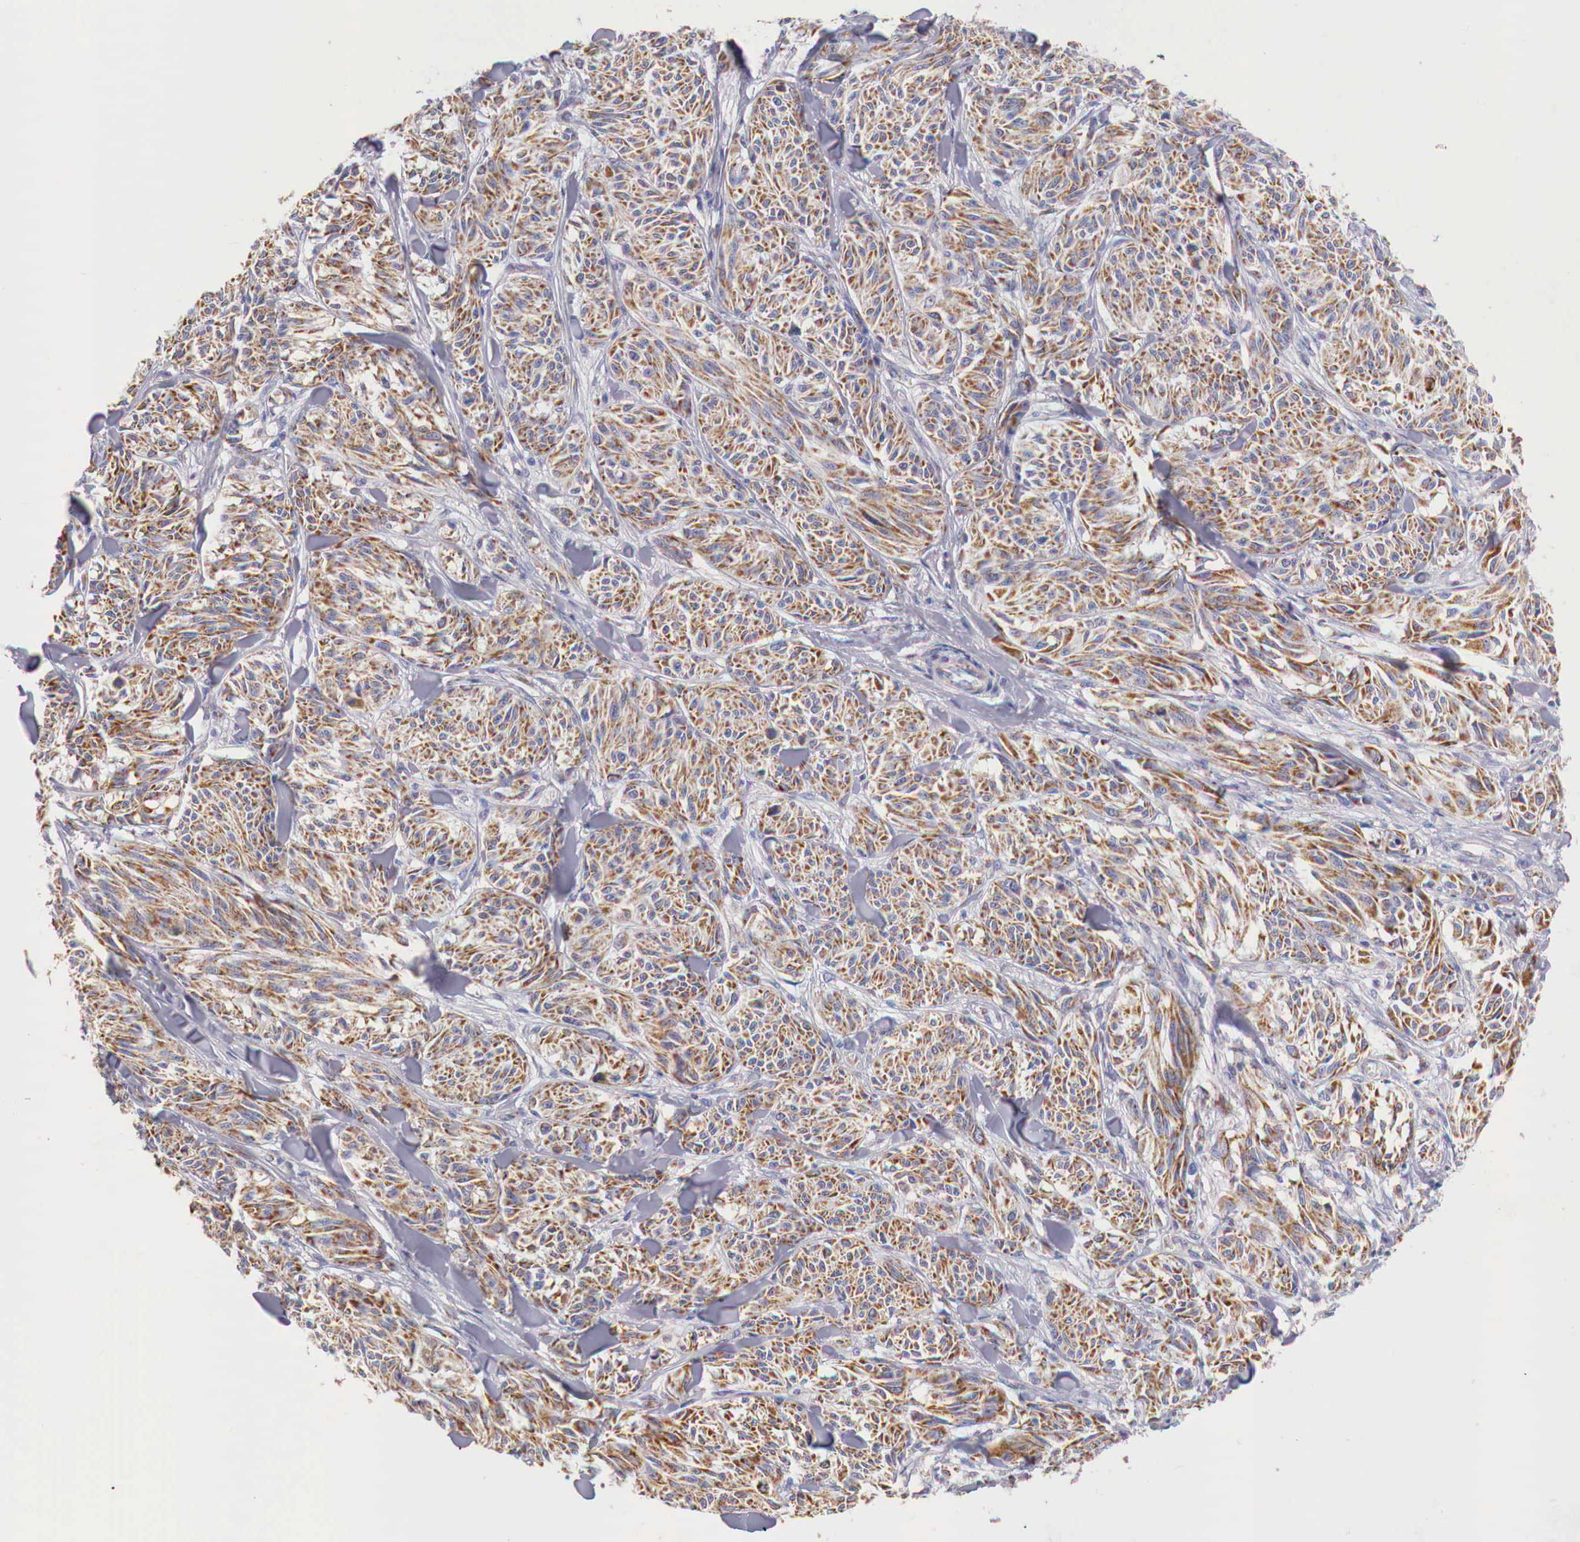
{"staining": {"intensity": "moderate", "quantity": ">75%", "location": "cytoplasmic/membranous"}, "tissue": "melanoma", "cell_type": "Tumor cells", "image_type": "cancer", "snomed": [{"axis": "morphology", "description": "Malignant melanoma, NOS"}, {"axis": "topography", "description": "Skin"}], "caption": "A histopathology image of human malignant melanoma stained for a protein displays moderate cytoplasmic/membranous brown staining in tumor cells.", "gene": "IDH3G", "patient": {"sex": "male", "age": 54}}